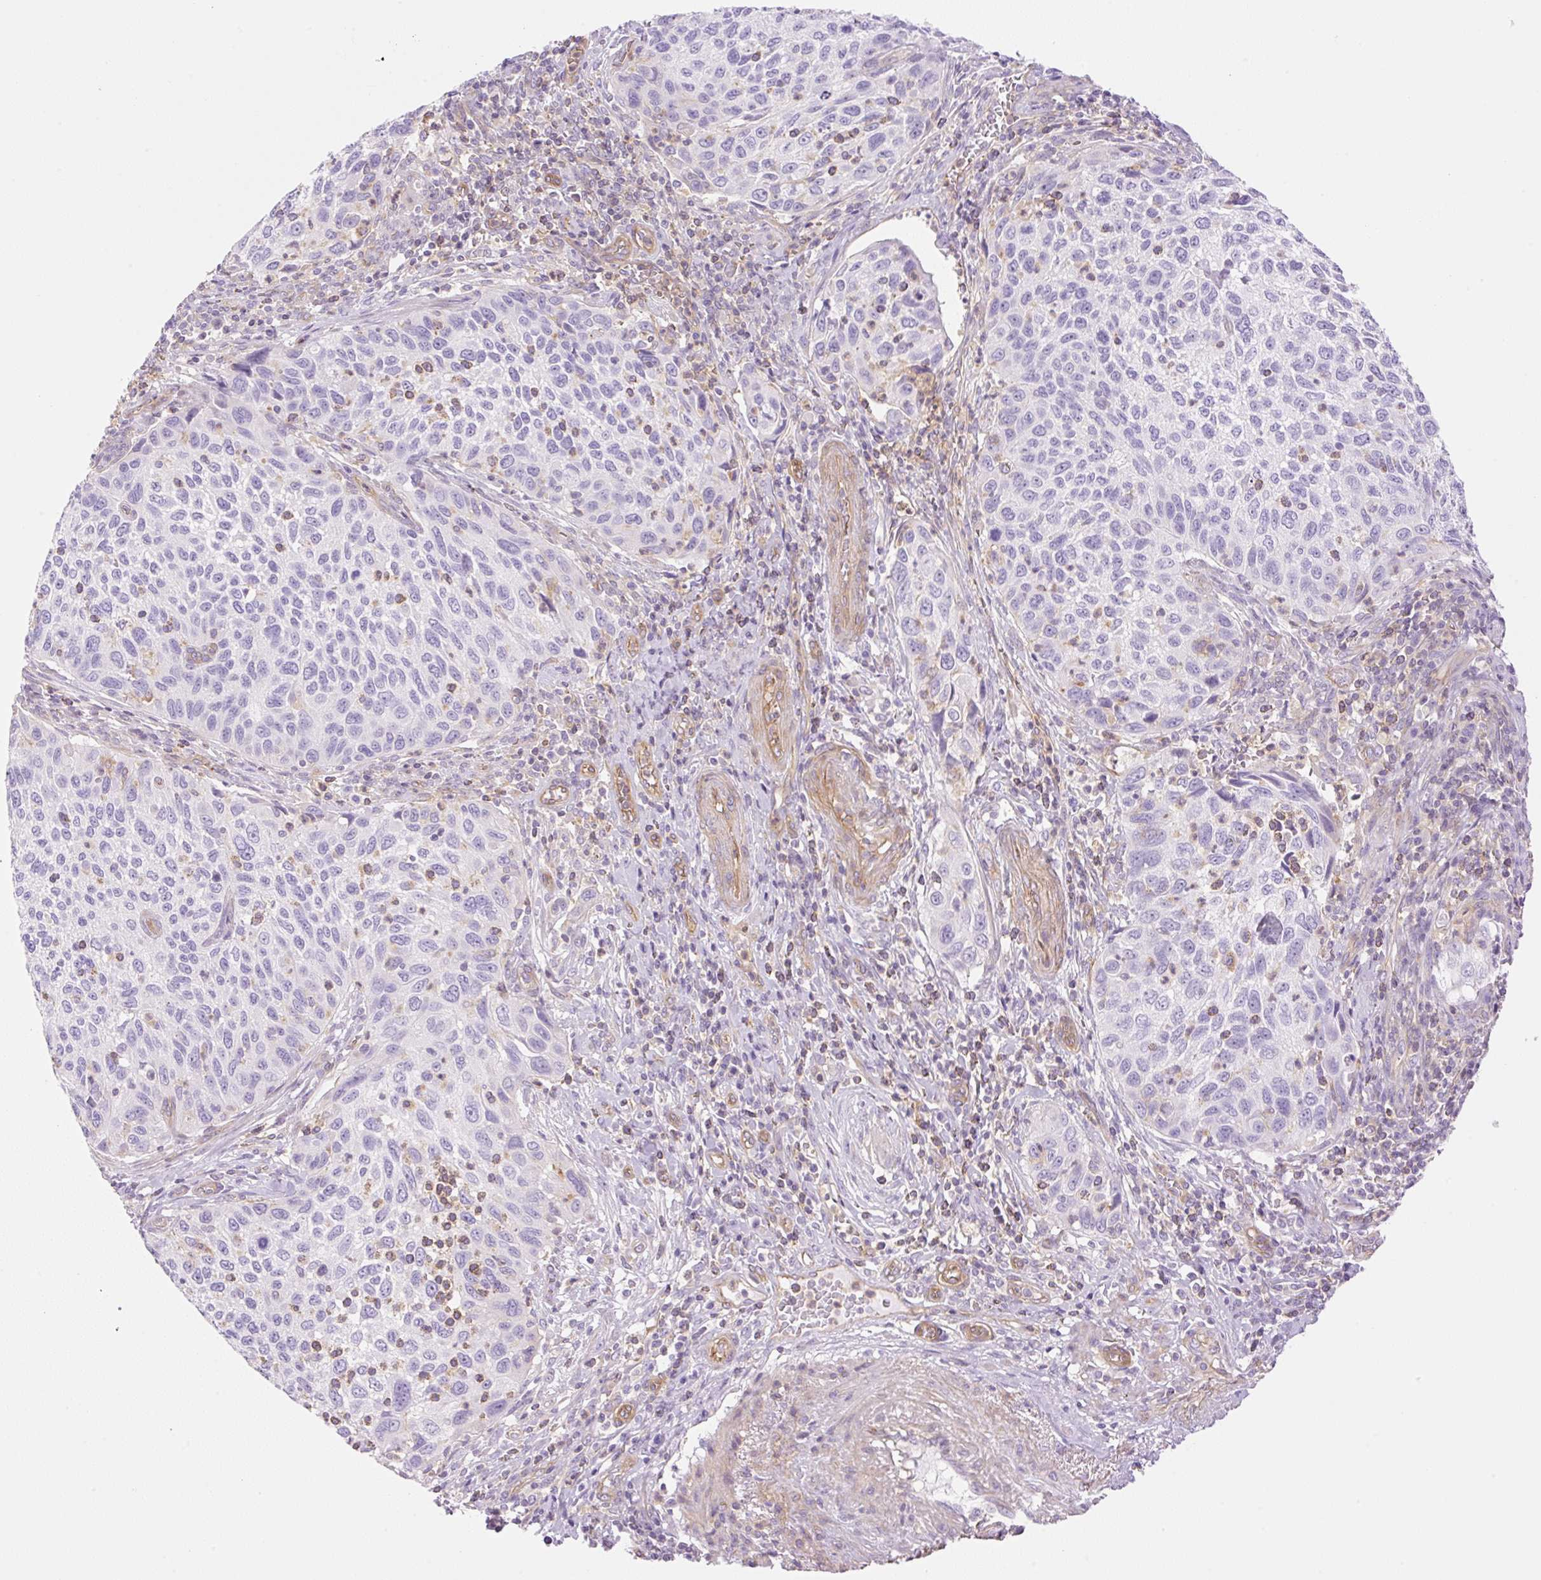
{"staining": {"intensity": "negative", "quantity": "none", "location": "none"}, "tissue": "cervical cancer", "cell_type": "Tumor cells", "image_type": "cancer", "snomed": [{"axis": "morphology", "description": "Squamous cell carcinoma, NOS"}, {"axis": "topography", "description": "Cervix"}], "caption": "This histopathology image is of squamous cell carcinoma (cervical) stained with immunohistochemistry (IHC) to label a protein in brown with the nuclei are counter-stained blue. There is no staining in tumor cells.", "gene": "EHD3", "patient": {"sex": "female", "age": 70}}